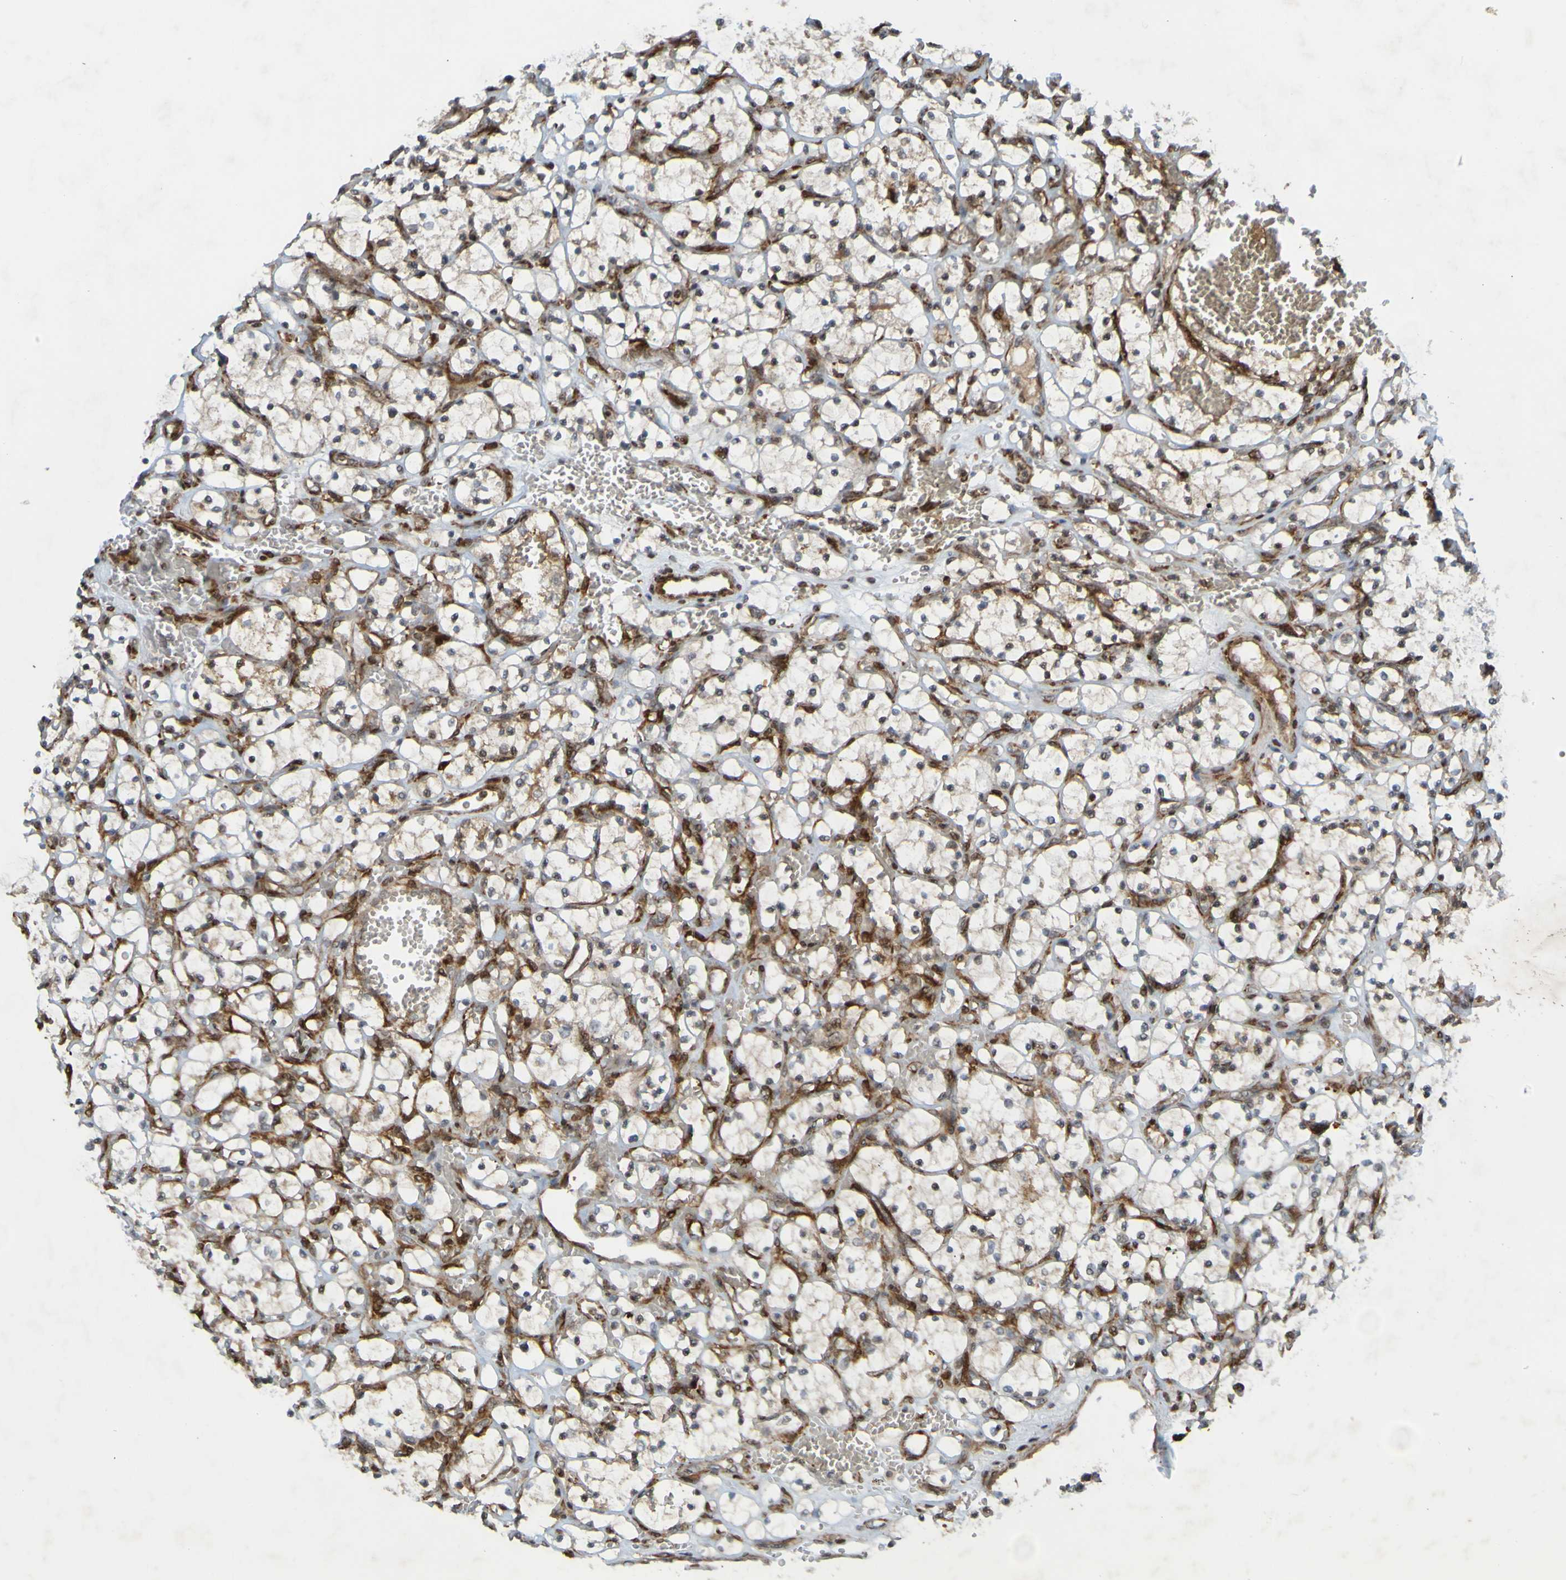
{"staining": {"intensity": "negative", "quantity": "none", "location": "none"}, "tissue": "renal cancer", "cell_type": "Tumor cells", "image_type": "cancer", "snomed": [{"axis": "morphology", "description": "Adenocarcinoma, NOS"}, {"axis": "topography", "description": "Kidney"}], "caption": "This is an immunohistochemistry photomicrograph of renal adenocarcinoma. There is no staining in tumor cells.", "gene": "GUCY1A1", "patient": {"sex": "female", "age": 69}}